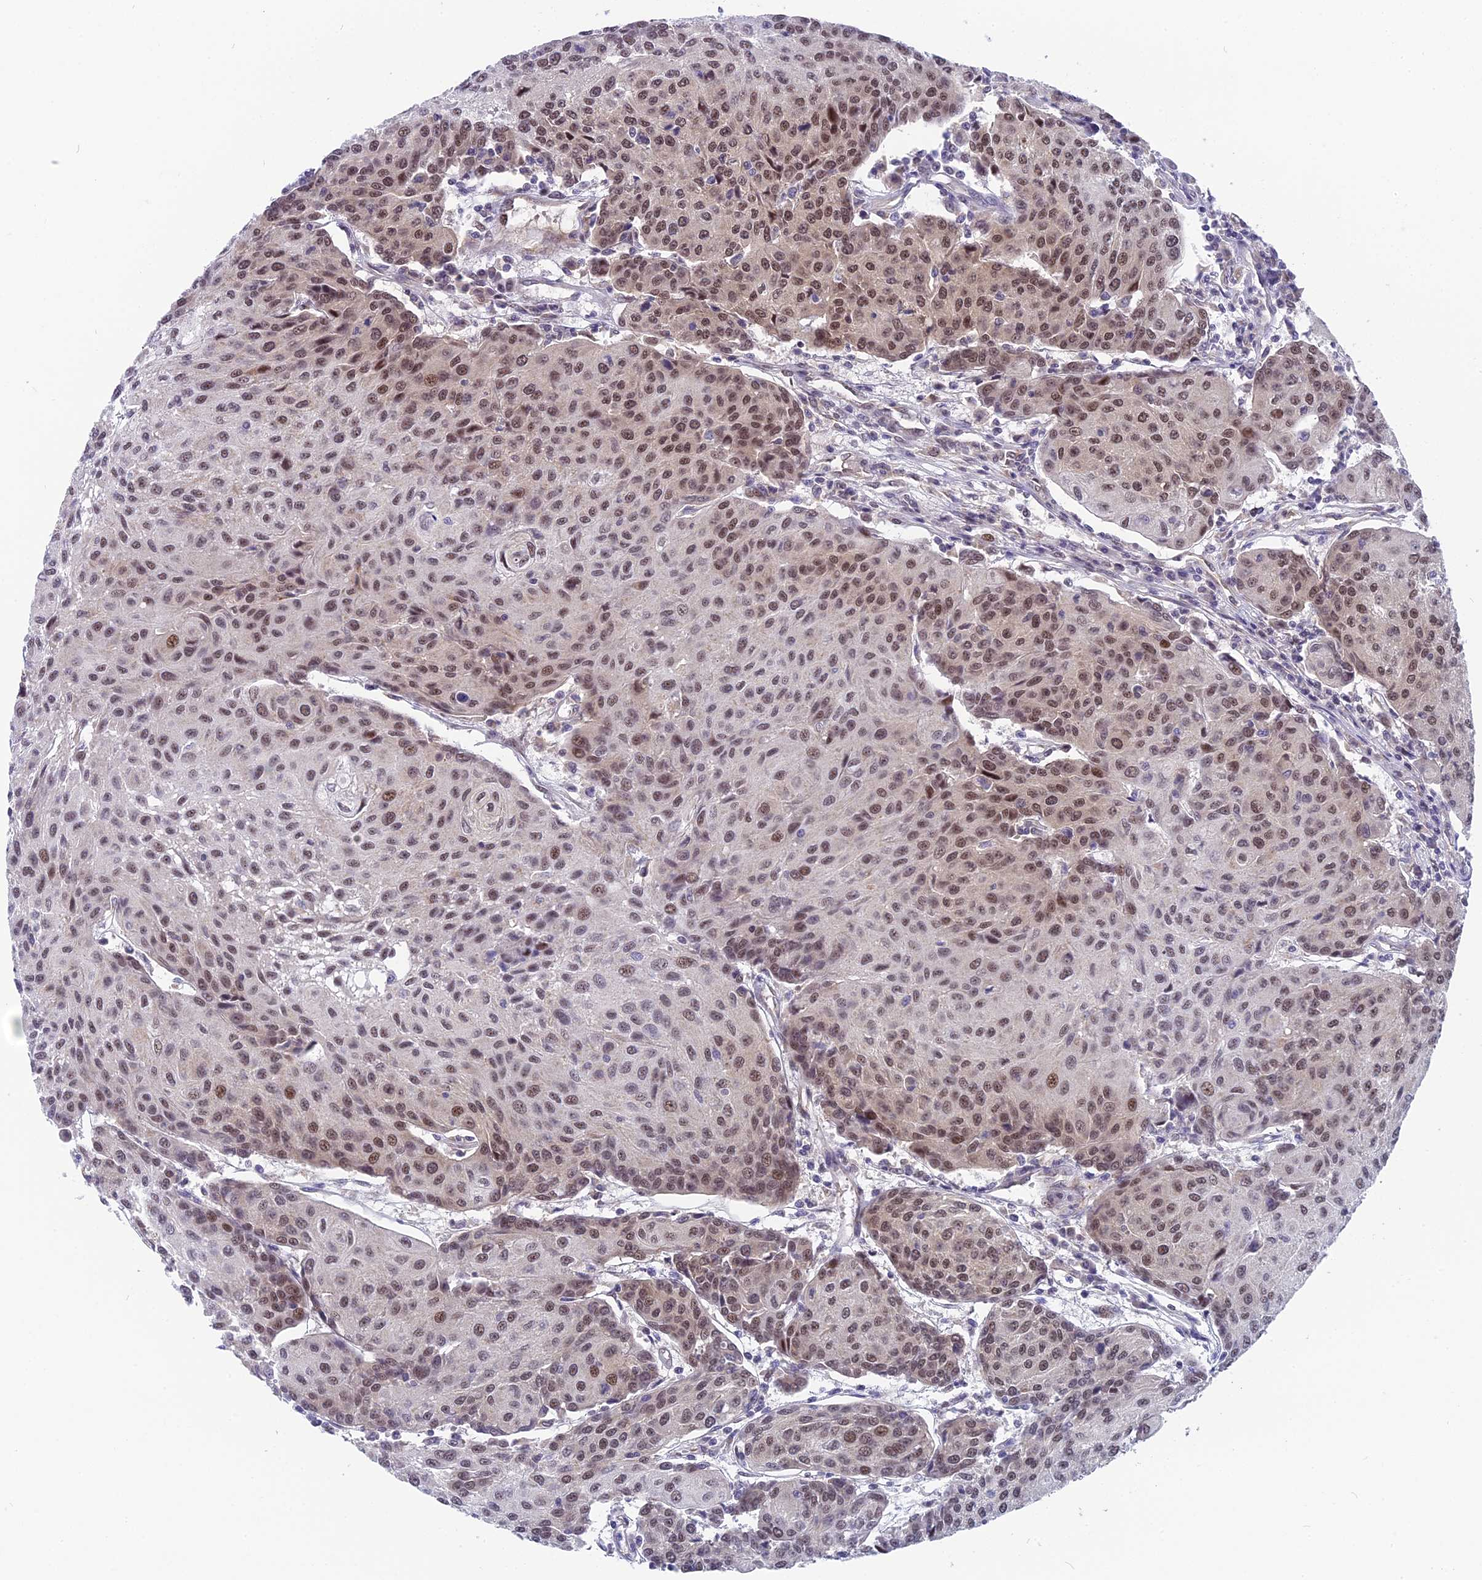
{"staining": {"intensity": "moderate", "quantity": ">75%", "location": "nuclear"}, "tissue": "urothelial cancer", "cell_type": "Tumor cells", "image_type": "cancer", "snomed": [{"axis": "morphology", "description": "Urothelial carcinoma, High grade"}, {"axis": "topography", "description": "Urinary bladder"}], "caption": "A medium amount of moderate nuclear expression is present in about >75% of tumor cells in high-grade urothelial carcinoma tissue. (brown staining indicates protein expression, while blue staining denotes nuclei).", "gene": "CMC1", "patient": {"sex": "female", "age": 85}}